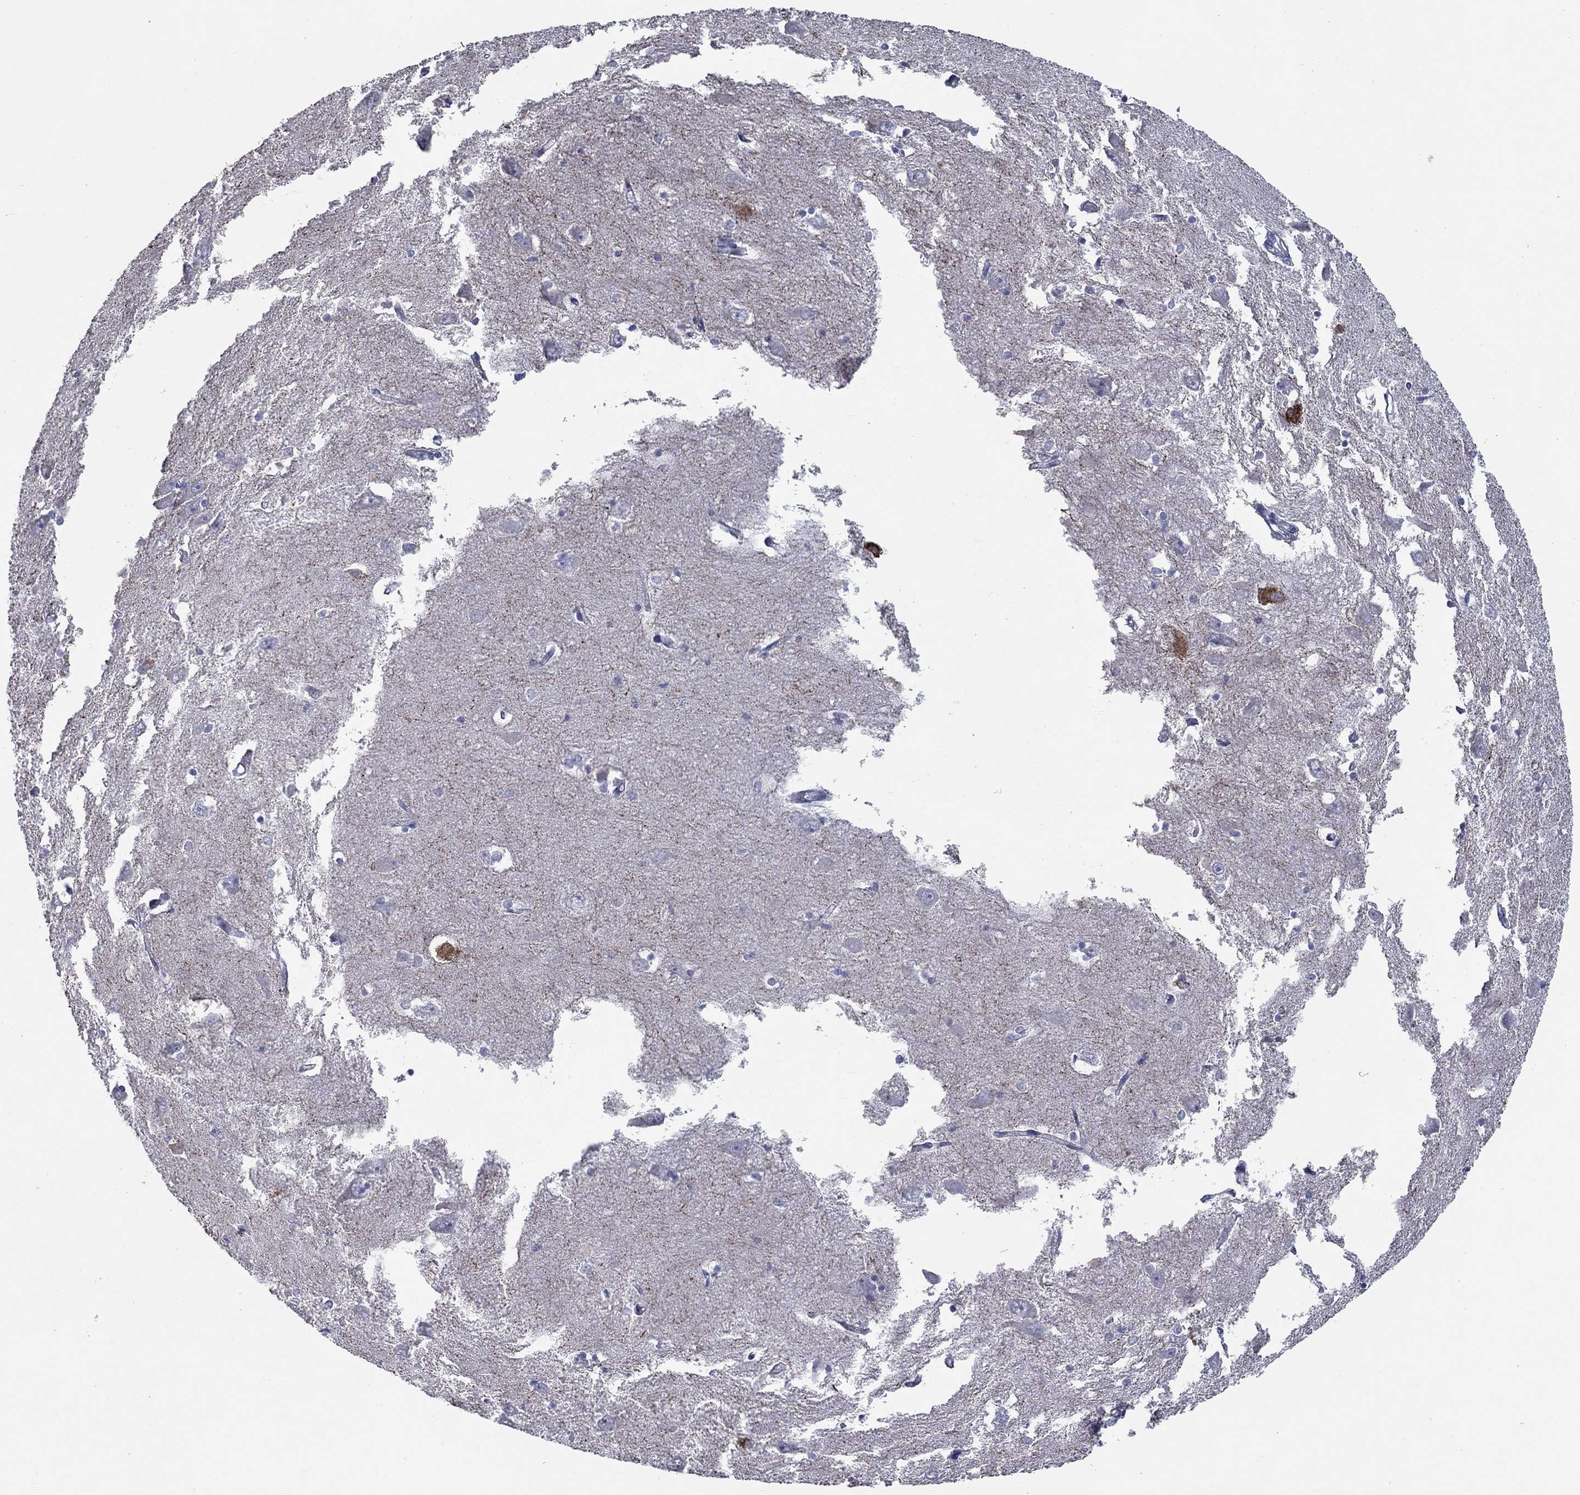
{"staining": {"intensity": "negative", "quantity": "none", "location": "none"}, "tissue": "hippocampus", "cell_type": "Glial cells", "image_type": "normal", "snomed": [{"axis": "morphology", "description": "Normal tissue, NOS"}, {"axis": "topography", "description": "Lateral ventricle wall"}, {"axis": "topography", "description": "Hippocampus"}], "caption": "Image shows no significant protein expression in glial cells of normal hippocampus.", "gene": "TAC1", "patient": {"sex": "female", "age": 63}}